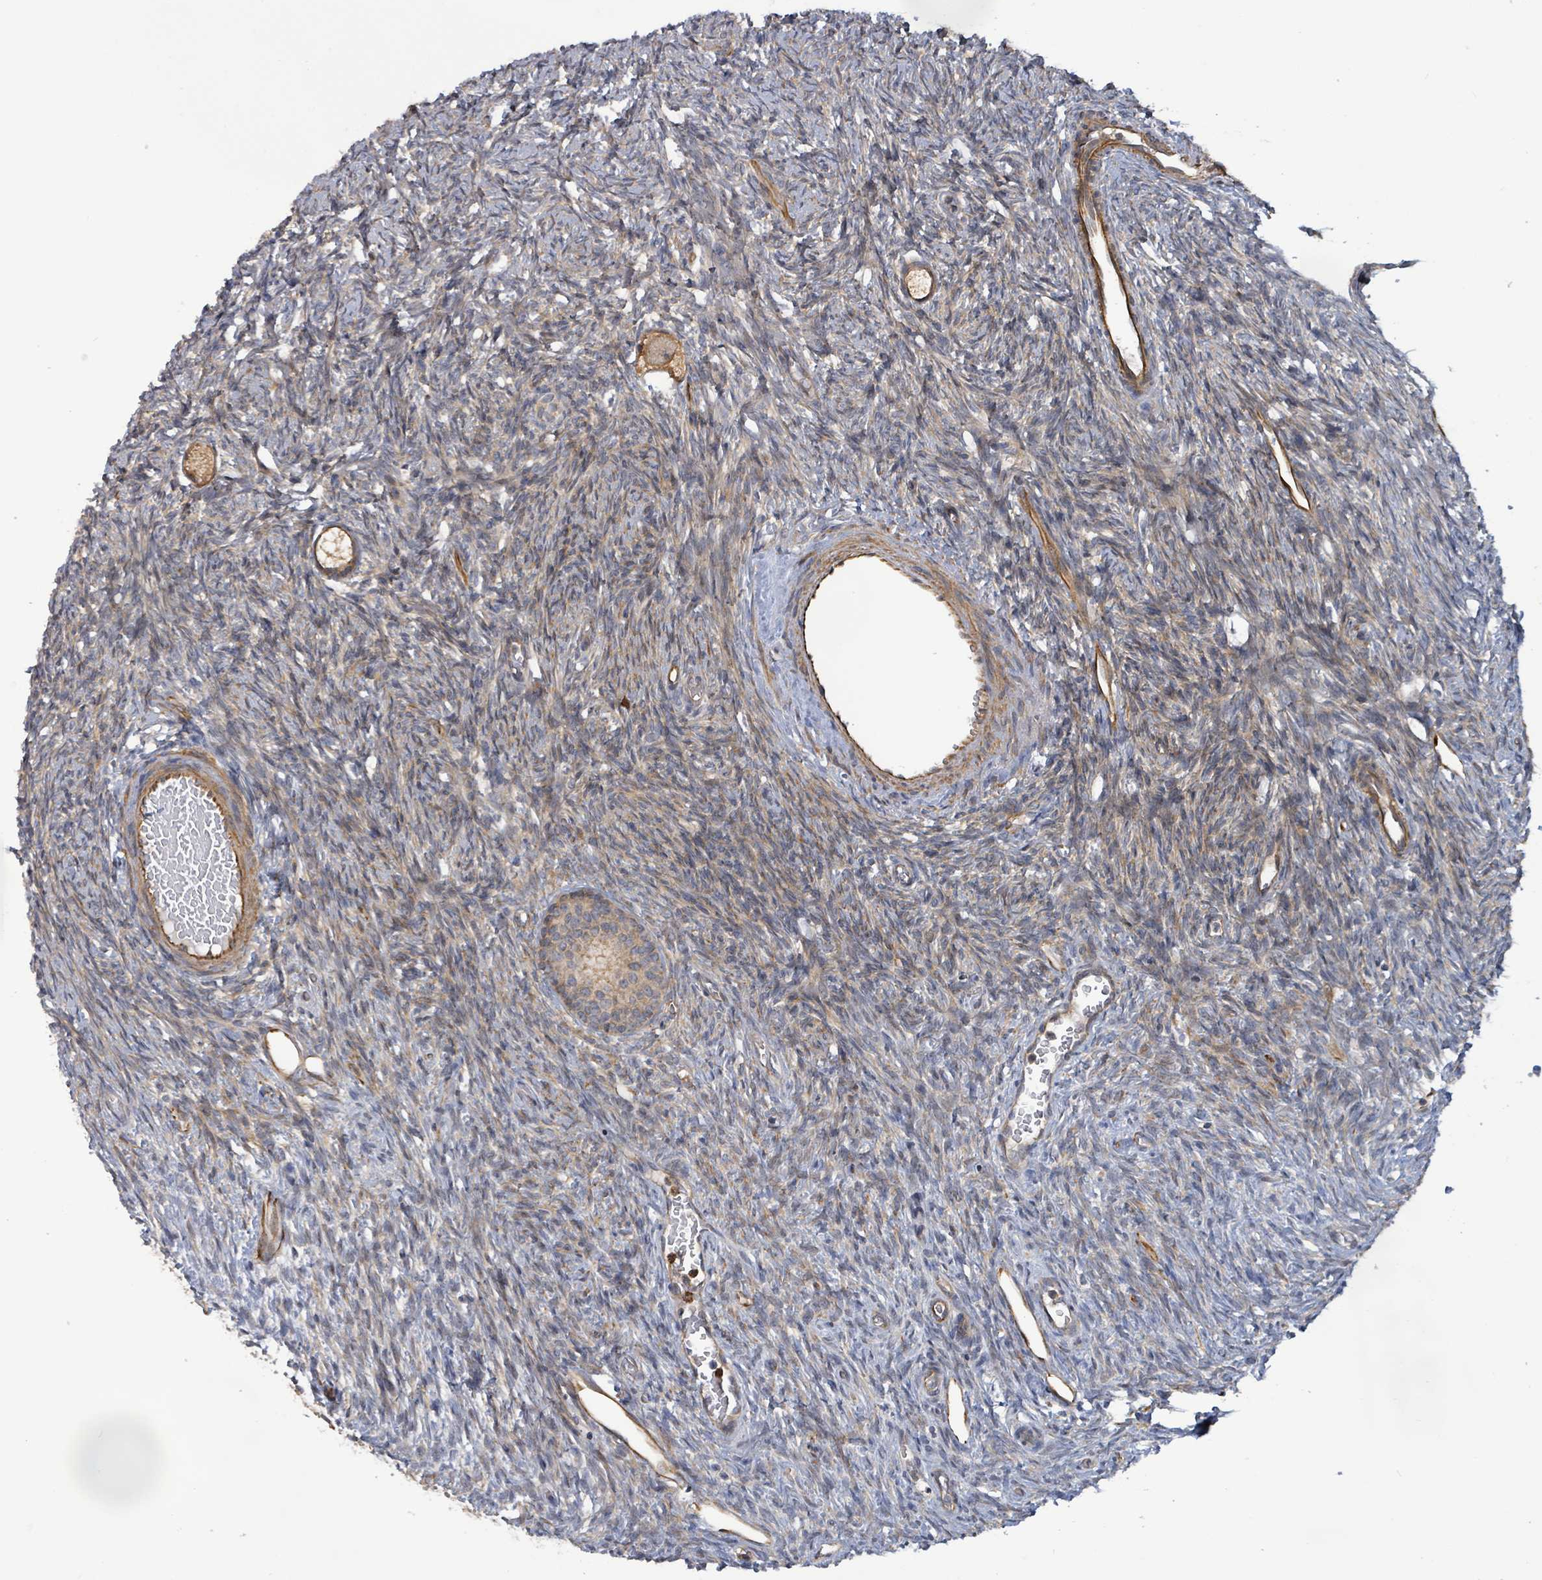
{"staining": {"intensity": "moderate", "quantity": "25%-75%", "location": "cytoplasmic/membranous"}, "tissue": "ovary", "cell_type": "Follicle cells", "image_type": "normal", "snomed": [{"axis": "morphology", "description": "Normal tissue, NOS"}, {"axis": "topography", "description": "Ovary"}], "caption": "Immunohistochemistry (IHC) image of normal ovary stained for a protein (brown), which reveals medium levels of moderate cytoplasmic/membranous staining in about 25%-75% of follicle cells.", "gene": "KBTBD11", "patient": {"sex": "female", "age": 33}}